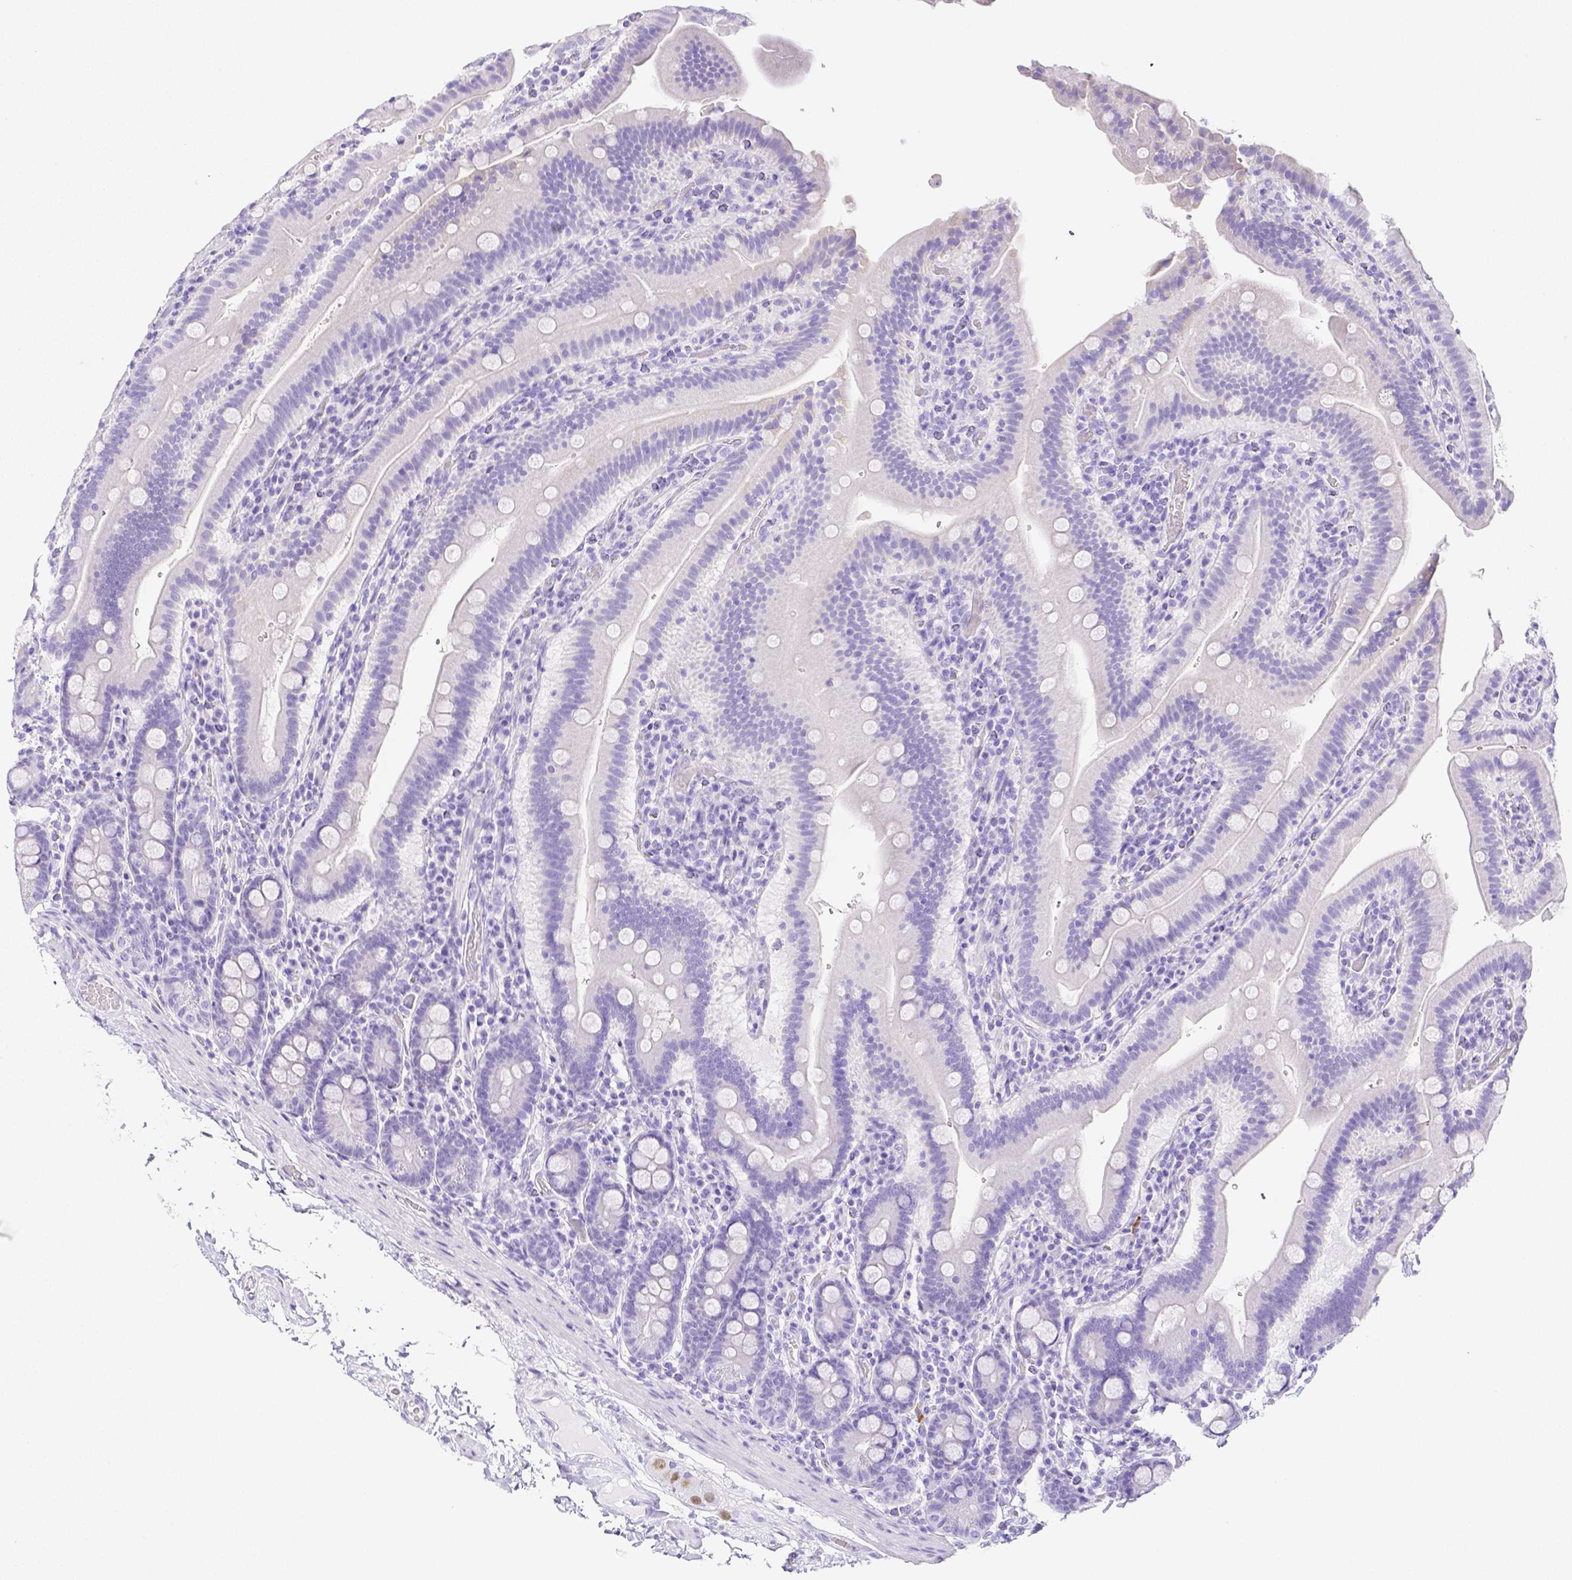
{"staining": {"intensity": "negative", "quantity": "none", "location": "none"}, "tissue": "small intestine", "cell_type": "Glandular cells", "image_type": "normal", "snomed": [{"axis": "morphology", "description": "Normal tissue, NOS"}, {"axis": "topography", "description": "Small intestine"}], "caption": "An IHC image of unremarkable small intestine is shown. There is no staining in glandular cells of small intestine. The staining was performed using DAB (3,3'-diaminobenzidine) to visualize the protein expression in brown, while the nuclei were stained in blue with hematoxylin (Magnification: 20x).", "gene": "ARHGAP36", "patient": {"sex": "male", "age": 26}}